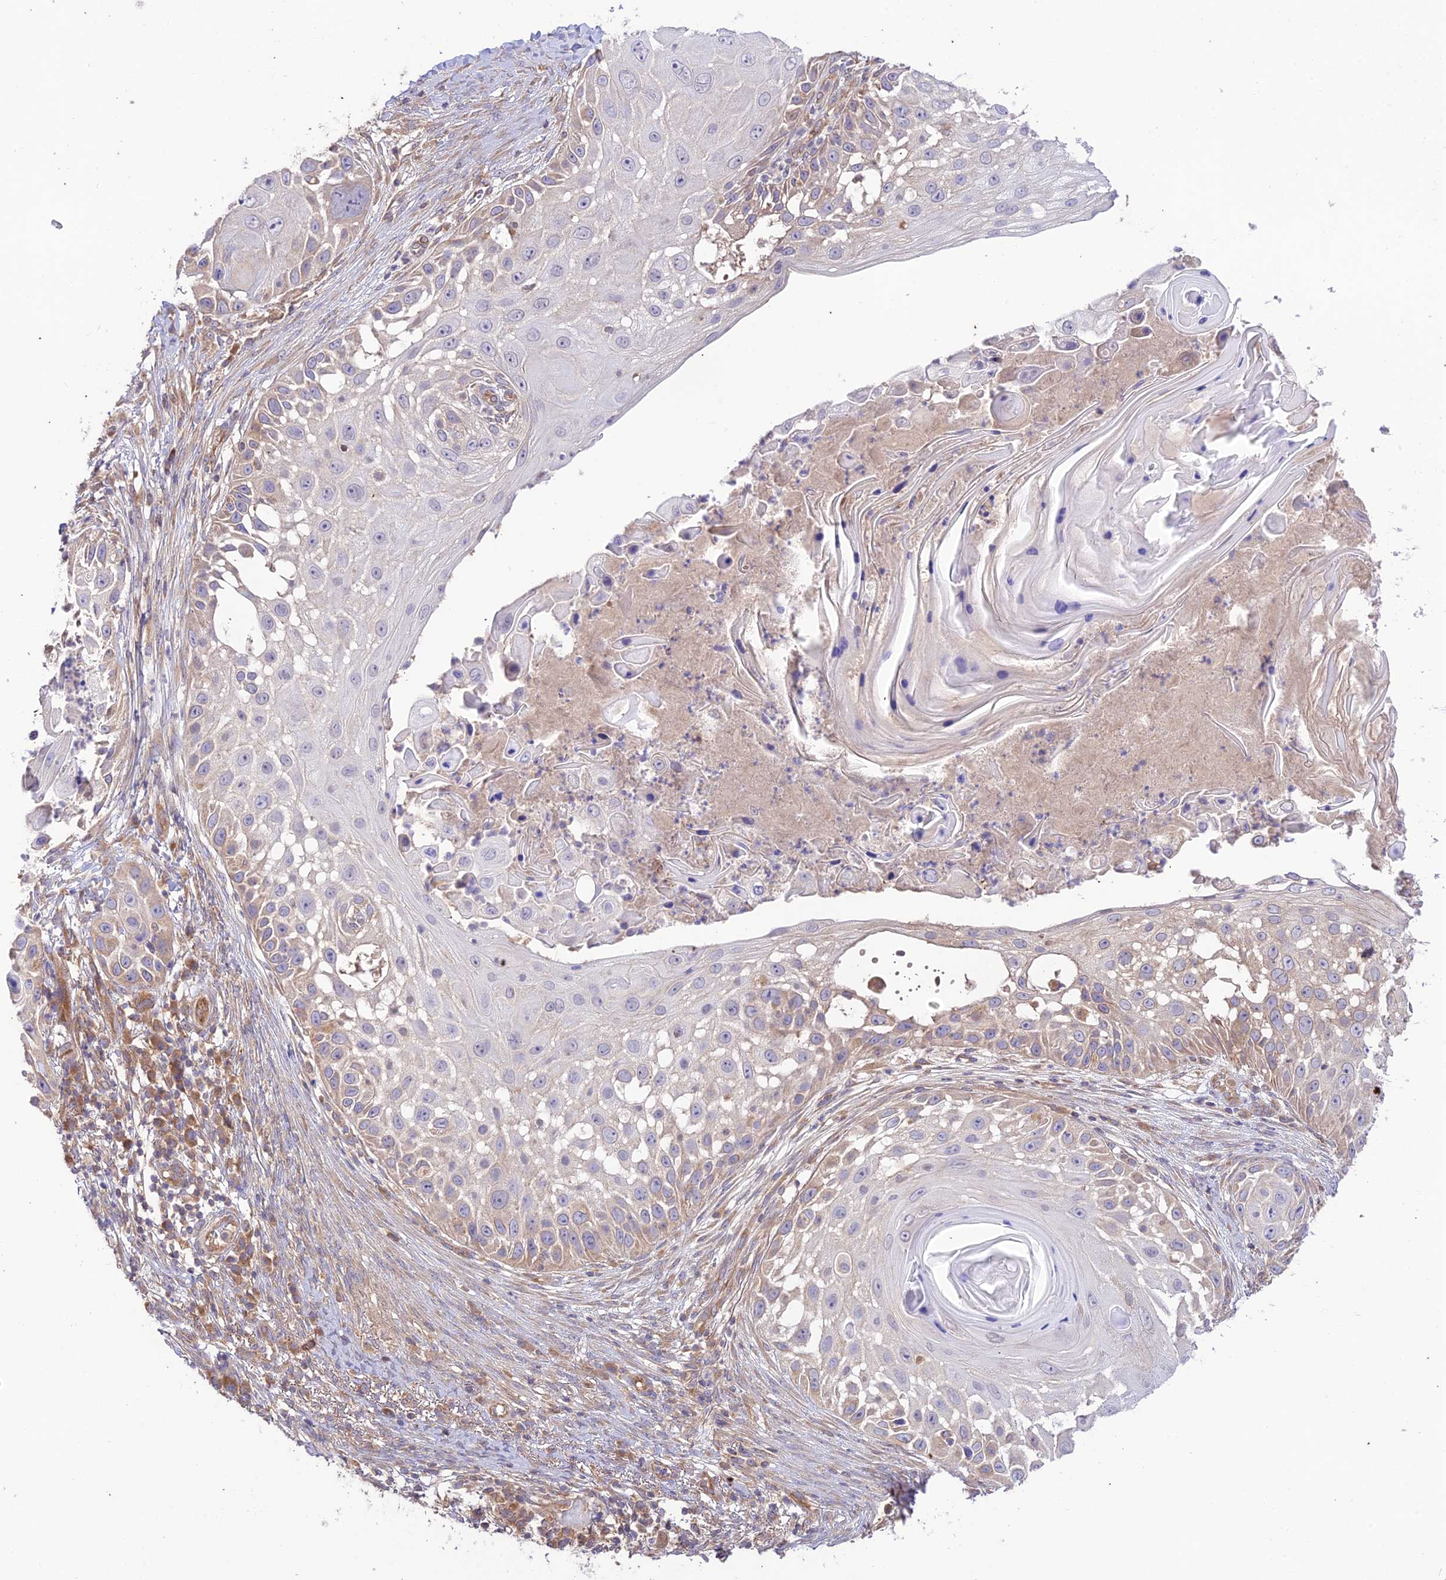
{"staining": {"intensity": "weak", "quantity": "25%-75%", "location": "cytoplasmic/membranous"}, "tissue": "skin cancer", "cell_type": "Tumor cells", "image_type": "cancer", "snomed": [{"axis": "morphology", "description": "Squamous cell carcinoma, NOS"}, {"axis": "topography", "description": "Skin"}], "caption": "IHC of human skin squamous cell carcinoma displays low levels of weak cytoplasmic/membranous expression in about 25%-75% of tumor cells. (Stains: DAB in brown, nuclei in blue, Microscopy: brightfield microscopy at high magnification).", "gene": "TMEM259", "patient": {"sex": "female", "age": 44}}